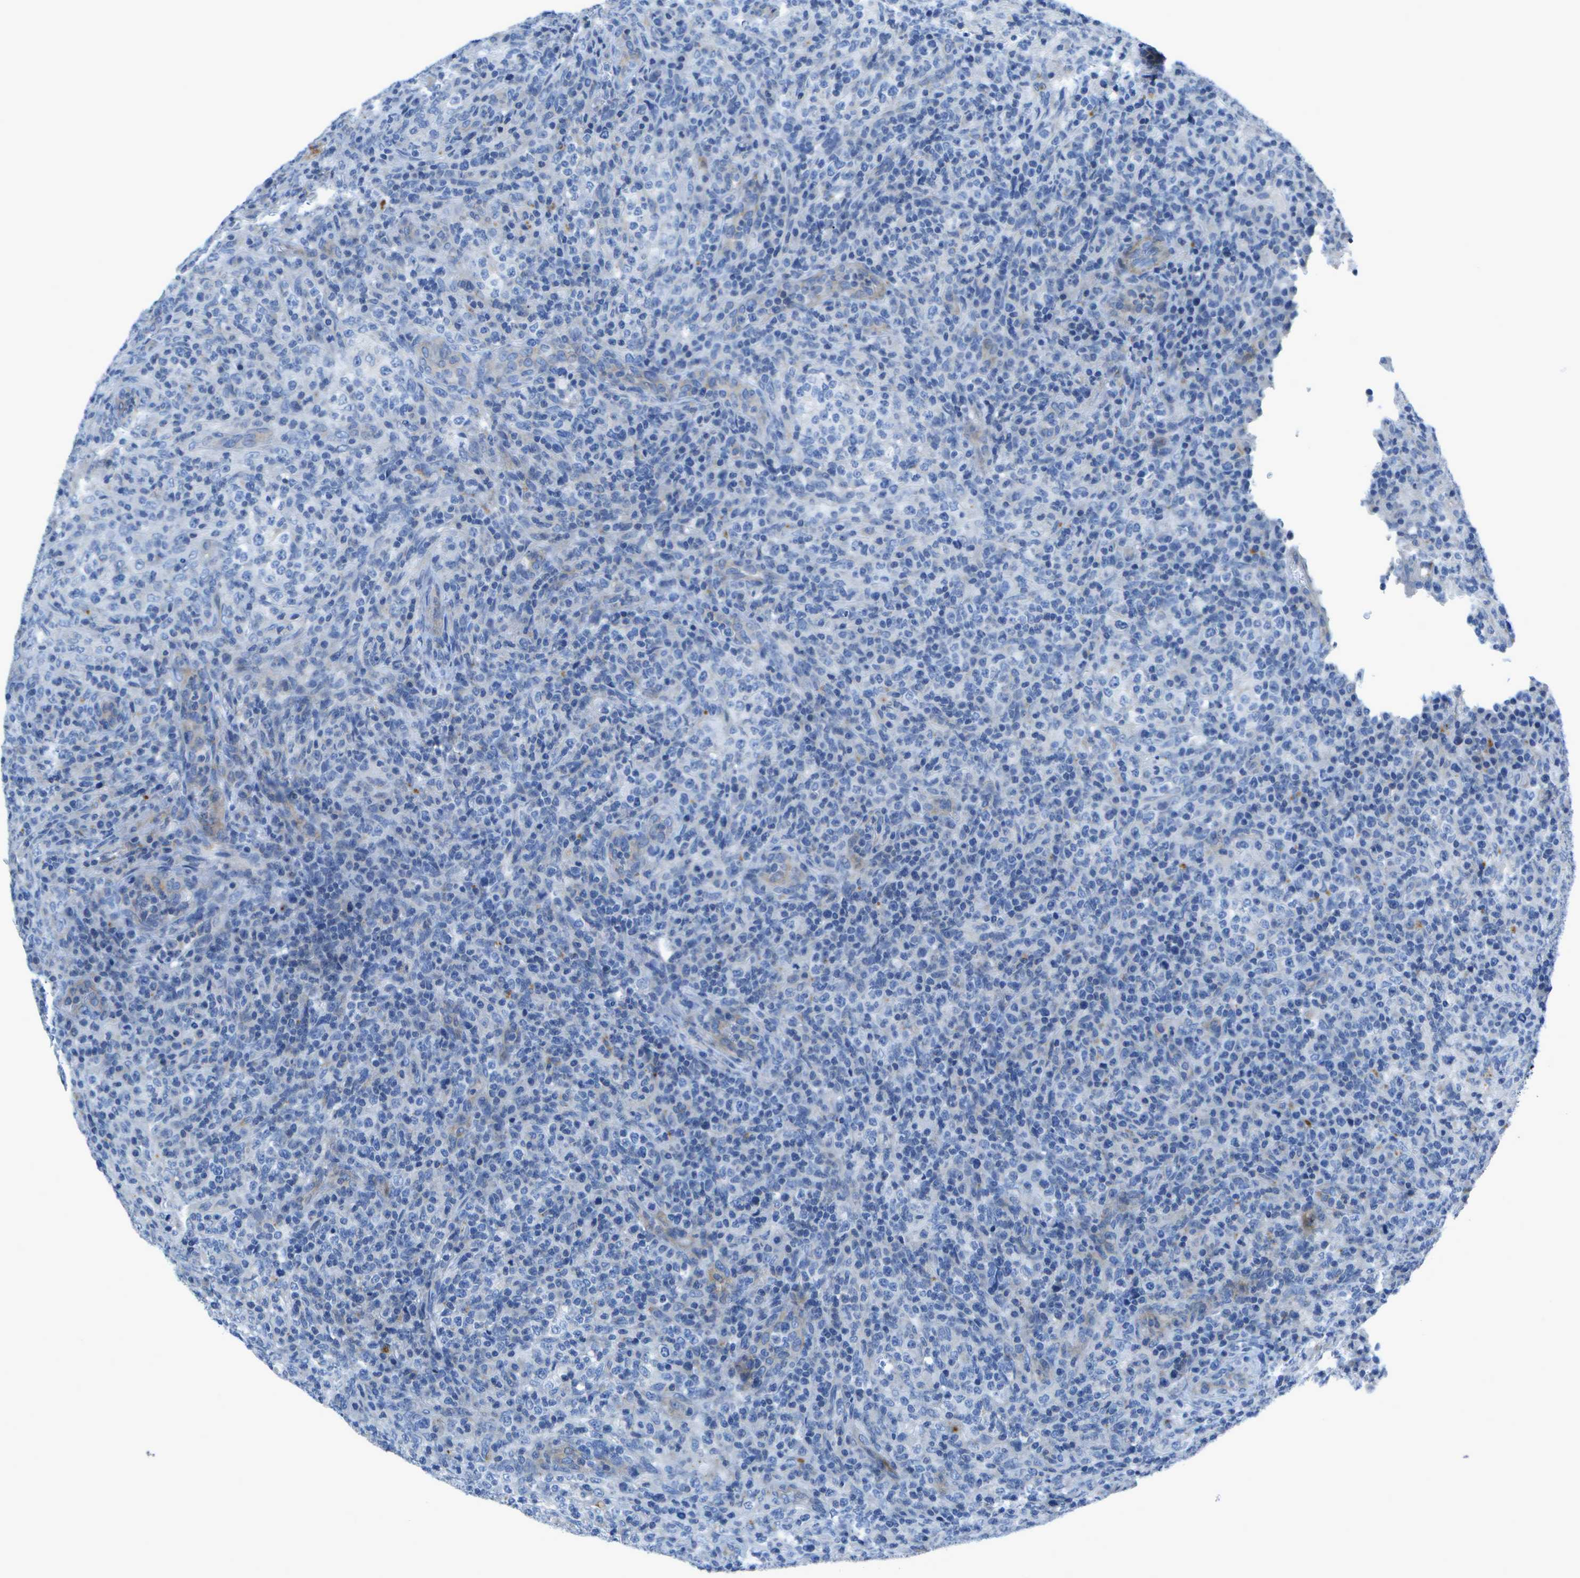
{"staining": {"intensity": "negative", "quantity": "none", "location": "none"}, "tissue": "lymphoma", "cell_type": "Tumor cells", "image_type": "cancer", "snomed": [{"axis": "morphology", "description": "Malignant lymphoma, non-Hodgkin's type, High grade"}, {"axis": "topography", "description": "Lymph node"}], "caption": "Lymphoma was stained to show a protein in brown. There is no significant positivity in tumor cells. The staining is performed using DAB (3,3'-diaminobenzidine) brown chromogen with nuclei counter-stained in using hematoxylin.", "gene": "DCT", "patient": {"sex": "female", "age": 76}}